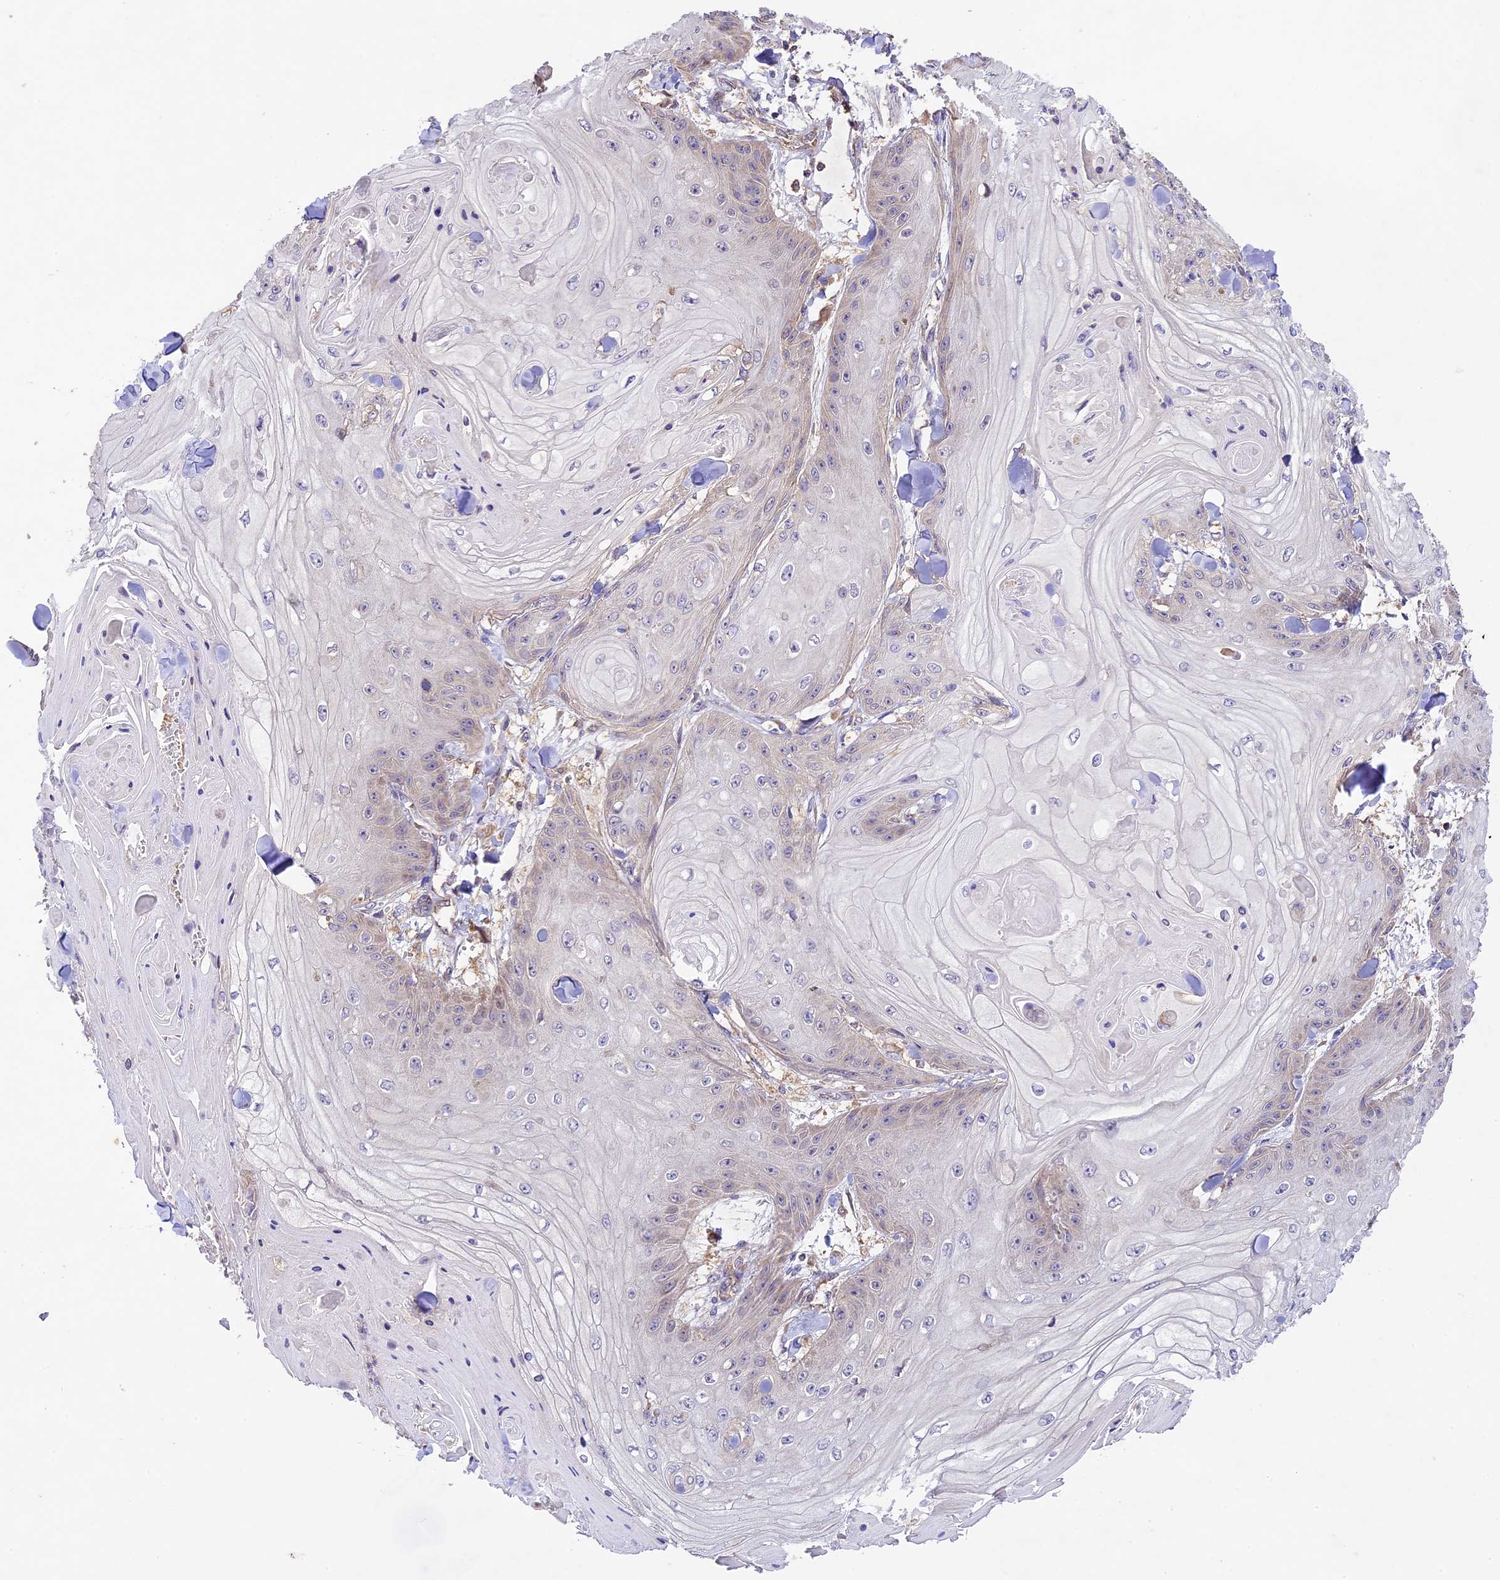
{"staining": {"intensity": "negative", "quantity": "none", "location": "none"}, "tissue": "skin cancer", "cell_type": "Tumor cells", "image_type": "cancer", "snomed": [{"axis": "morphology", "description": "Squamous cell carcinoma, NOS"}, {"axis": "topography", "description": "Skin"}], "caption": "Human squamous cell carcinoma (skin) stained for a protein using immunohistochemistry (IHC) reveals no staining in tumor cells.", "gene": "WDR88", "patient": {"sex": "male", "age": 74}}